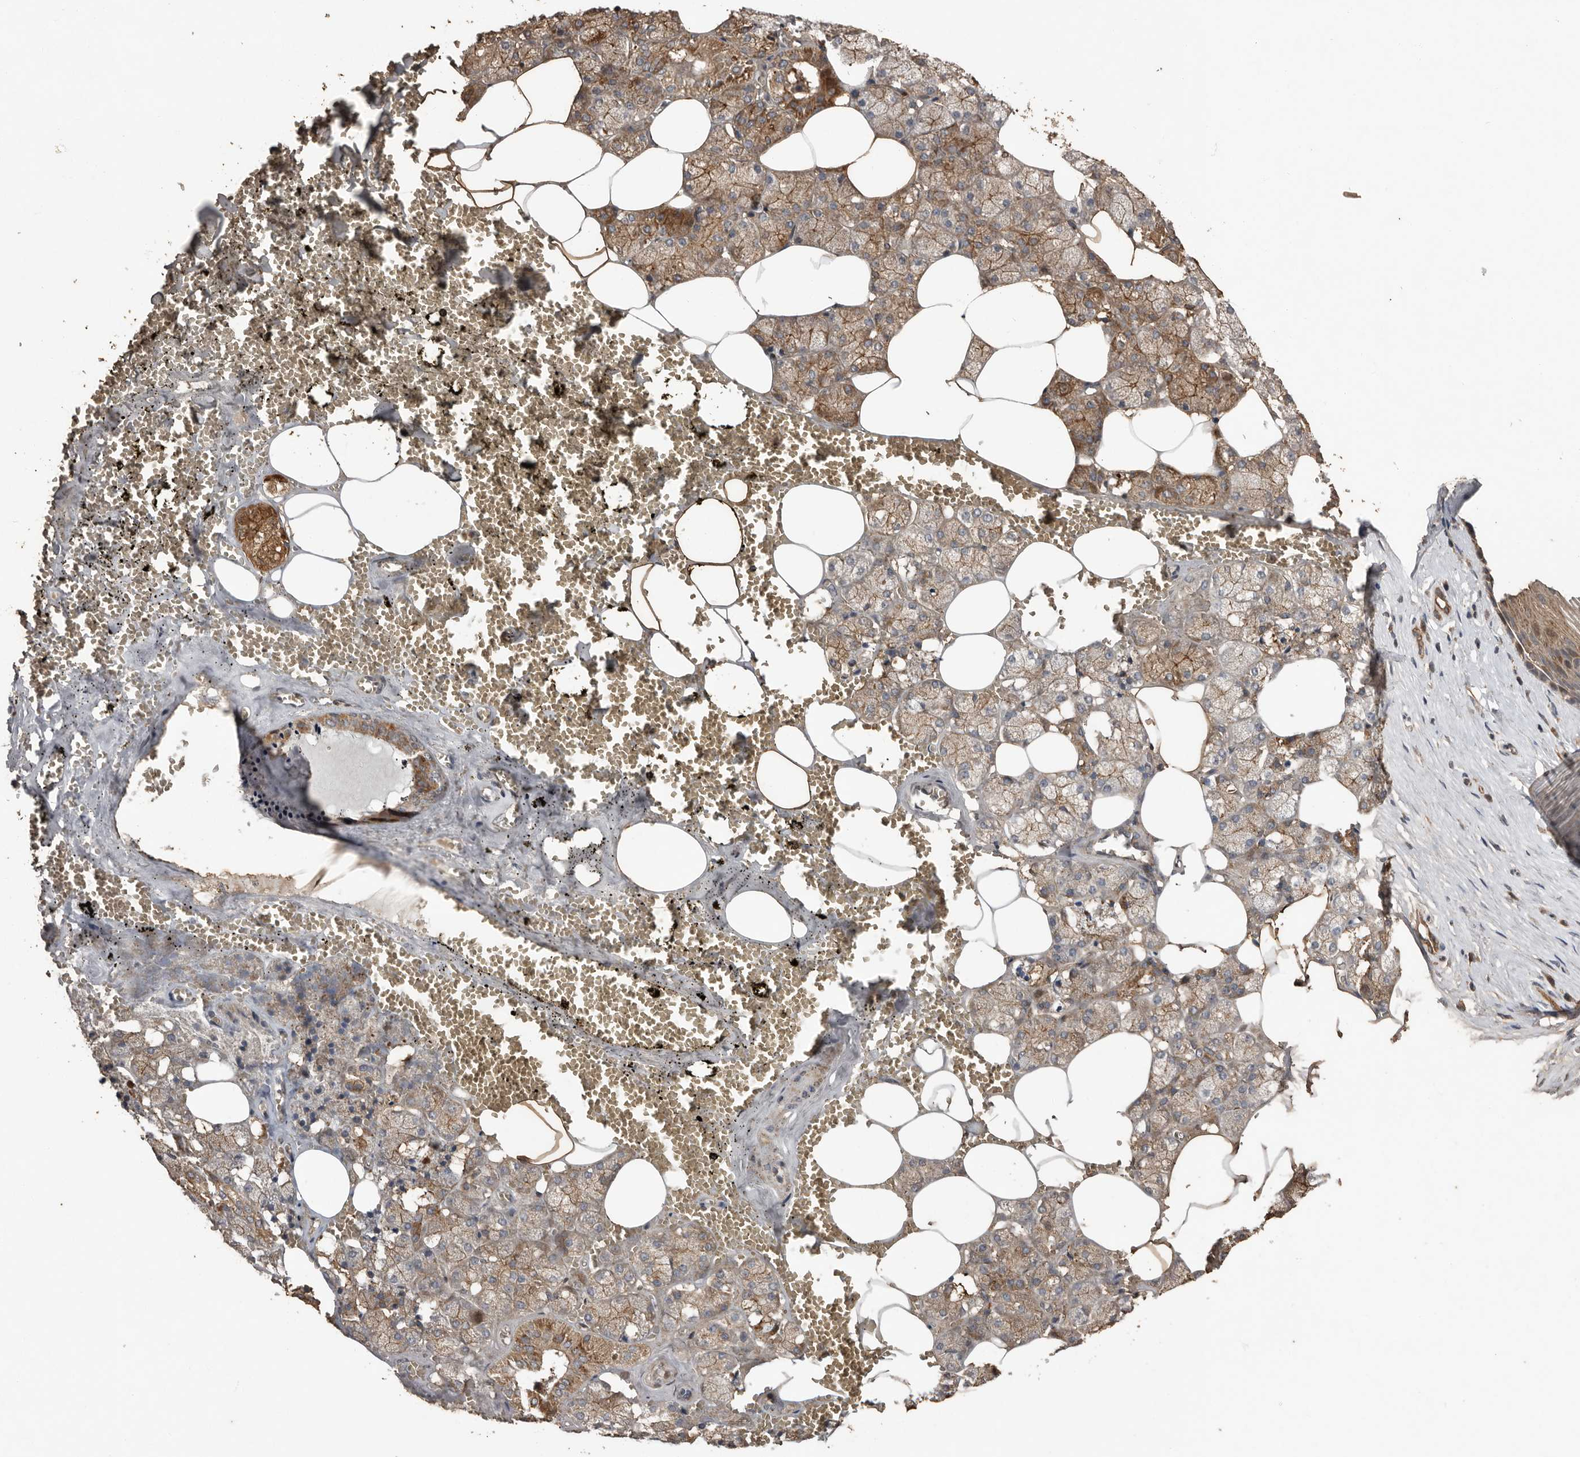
{"staining": {"intensity": "moderate", "quantity": ">75%", "location": "cytoplasmic/membranous"}, "tissue": "salivary gland", "cell_type": "Glandular cells", "image_type": "normal", "snomed": [{"axis": "morphology", "description": "Normal tissue, NOS"}, {"axis": "topography", "description": "Salivary gland"}], "caption": "IHC staining of normal salivary gland, which displays medium levels of moderate cytoplasmic/membranous positivity in about >75% of glandular cells indicating moderate cytoplasmic/membranous protein staining. The staining was performed using DAB (3,3'-diaminobenzidine) (brown) for protein detection and nuclei were counterstained in hematoxylin (blue).", "gene": "RANBP17", "patient": {"sex": "male", "age": 62}}